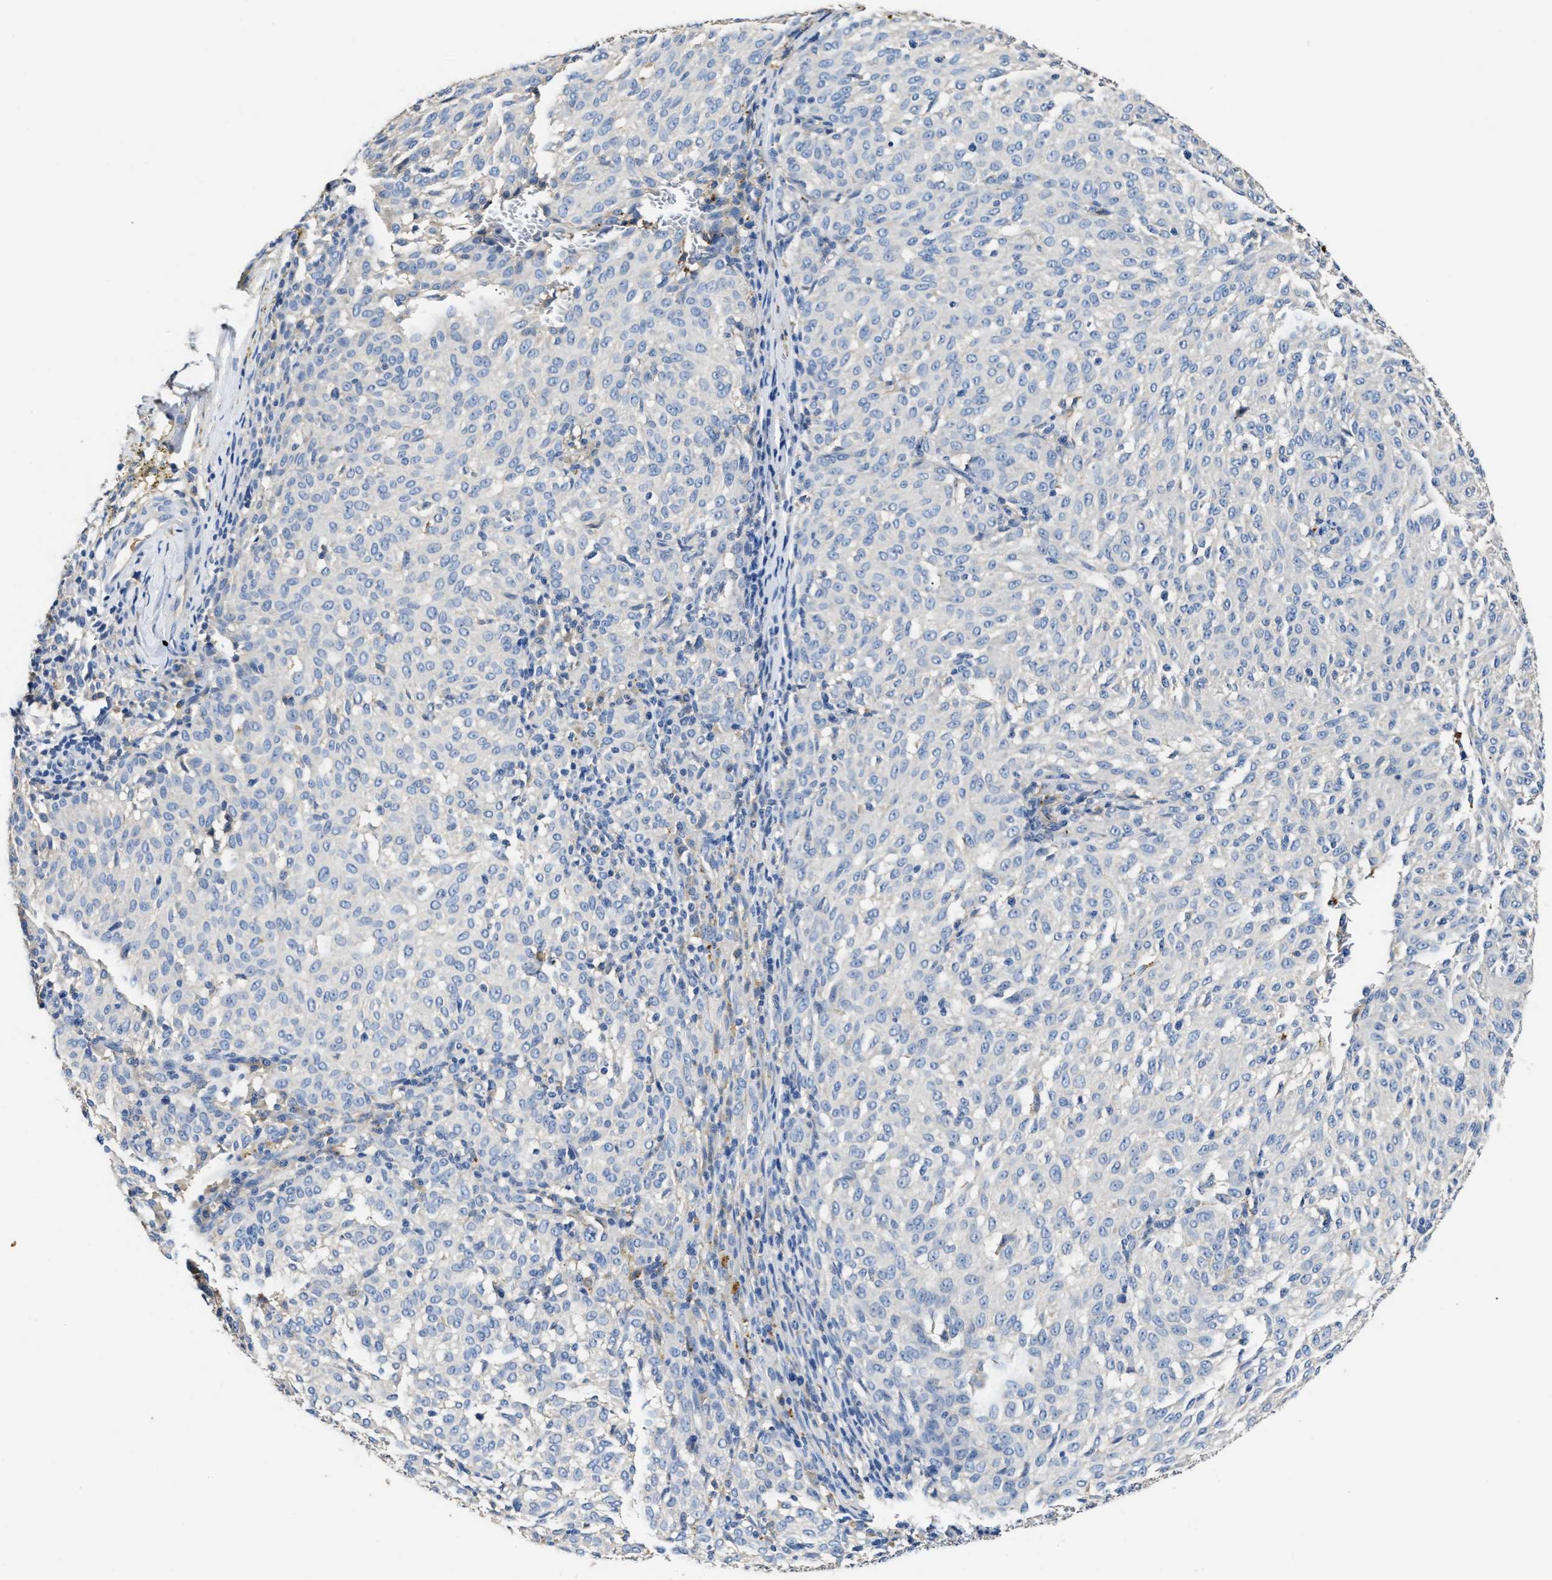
{"staining": {"intensity": "negative", "quantity": "none", "location": "none"}, "tissue": "melanoma", "cell_type": "Tumor cells", "image_type": "cancer", "snomed": [{"axis": "morphology", "description": "Malignant melanoma, NOS"}, {"axis": "topography", "description": "Skin"}], "caption": "DAB immunohistochemical staining of human melanoma exhibits no significant staining in tumor cells. (Immunohistochemistry, brightfield microscopy, high magnification).", "gene": "SLCO2B1", "patient": {"sex": "female", "age": 72}}